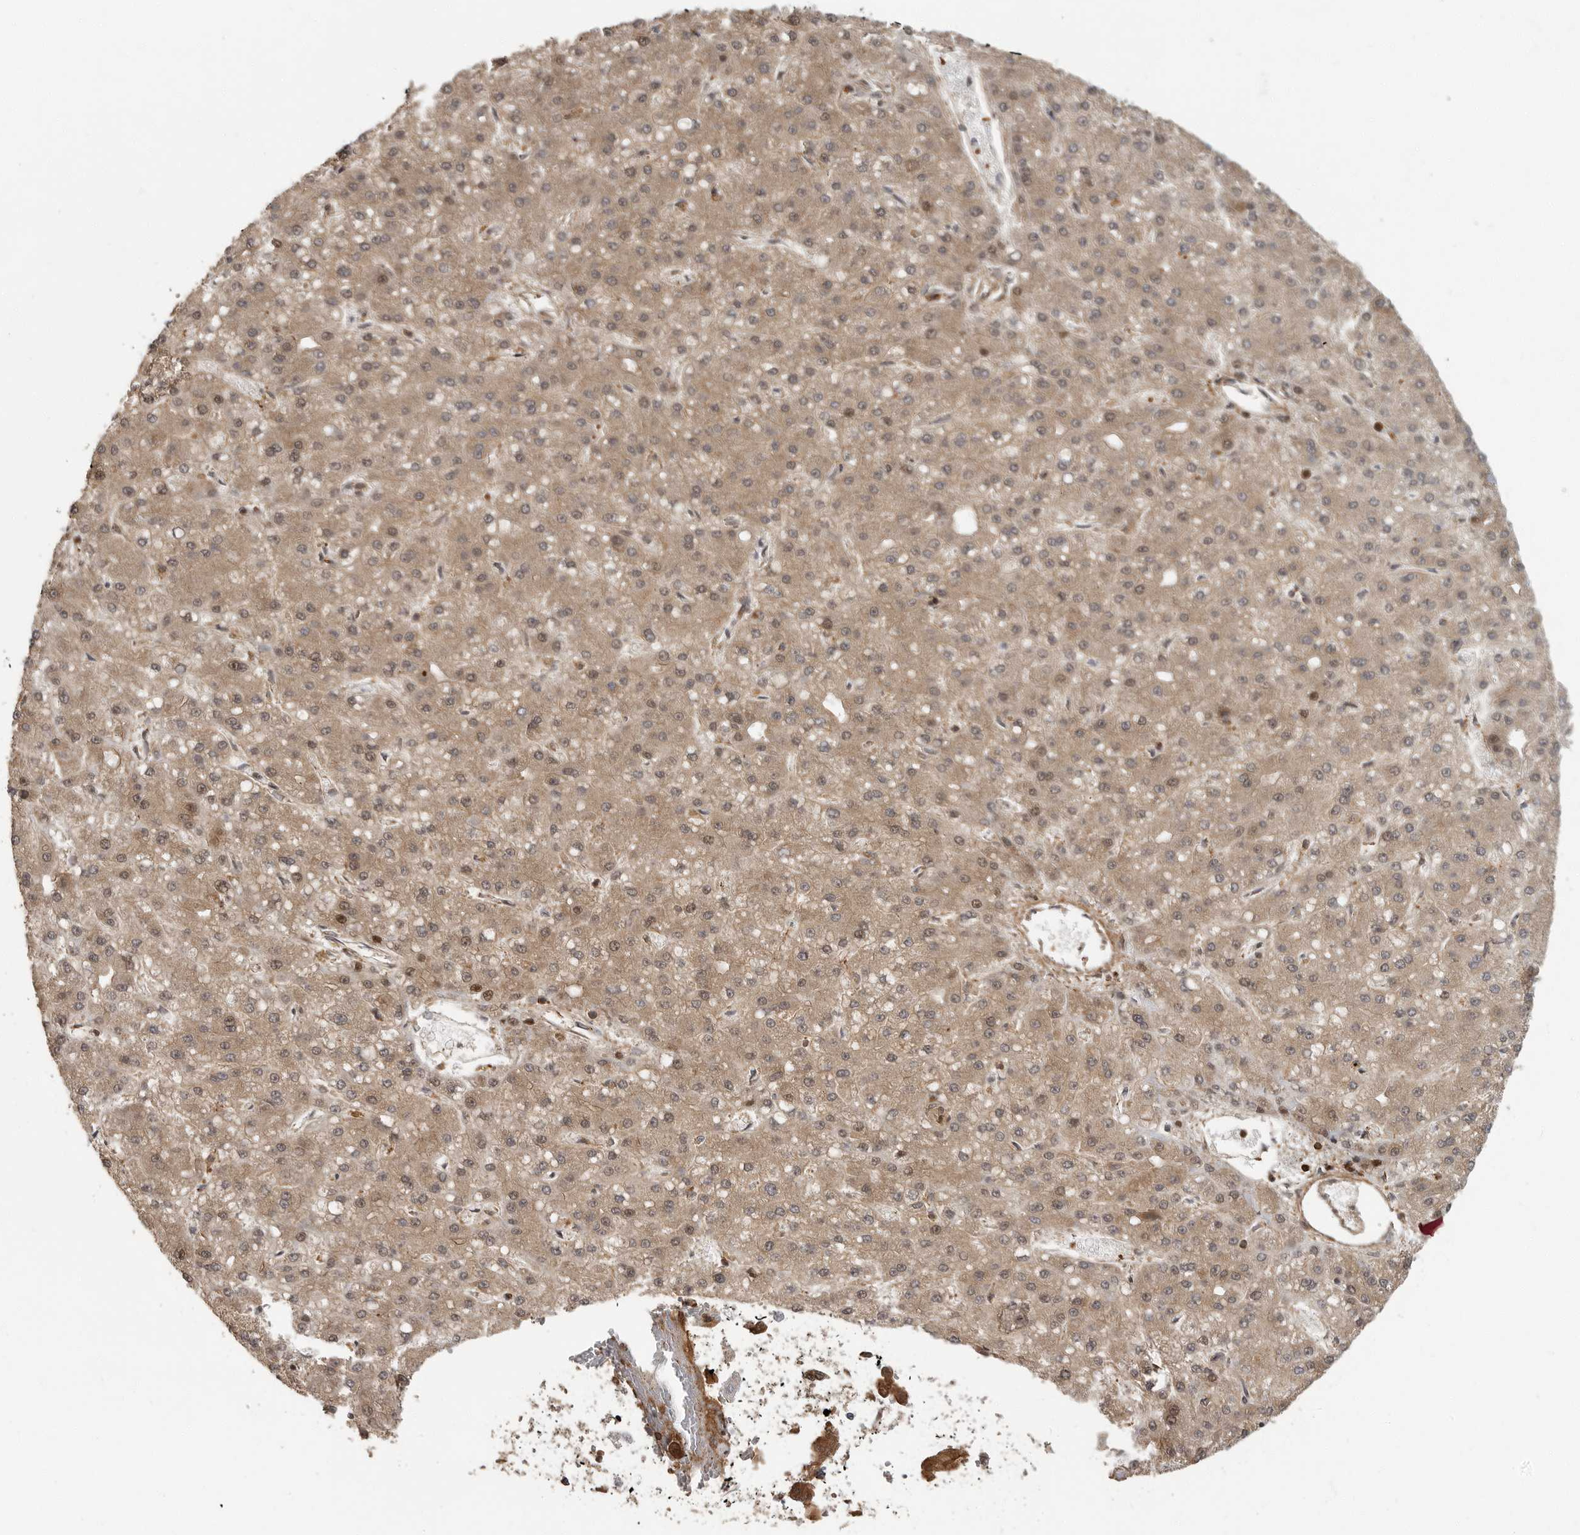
{"staining": {"intensity": "moderate", "quantity": ">75%", "location": "cytoplasmic/membranous,nuclear"}, "tissue": "liver cancer", "cell_type": "Tumor cells", "image_type": "cancer", "snomed": [{"axis": "morphology", "description": "Carcinoma, Hepatocellular, NOS"}, {"axis": "topography", "description": "Liver"}], "caption": "Immunohistochemical staining of human hepatocellular carcinoma (liver) shows medium levels of moderate cytoplasmic/membranous and nuclear staining in approximately >75% of tumor cells.", "gene": "ERN1", "patient": {"sex": "male", "age": 67}}